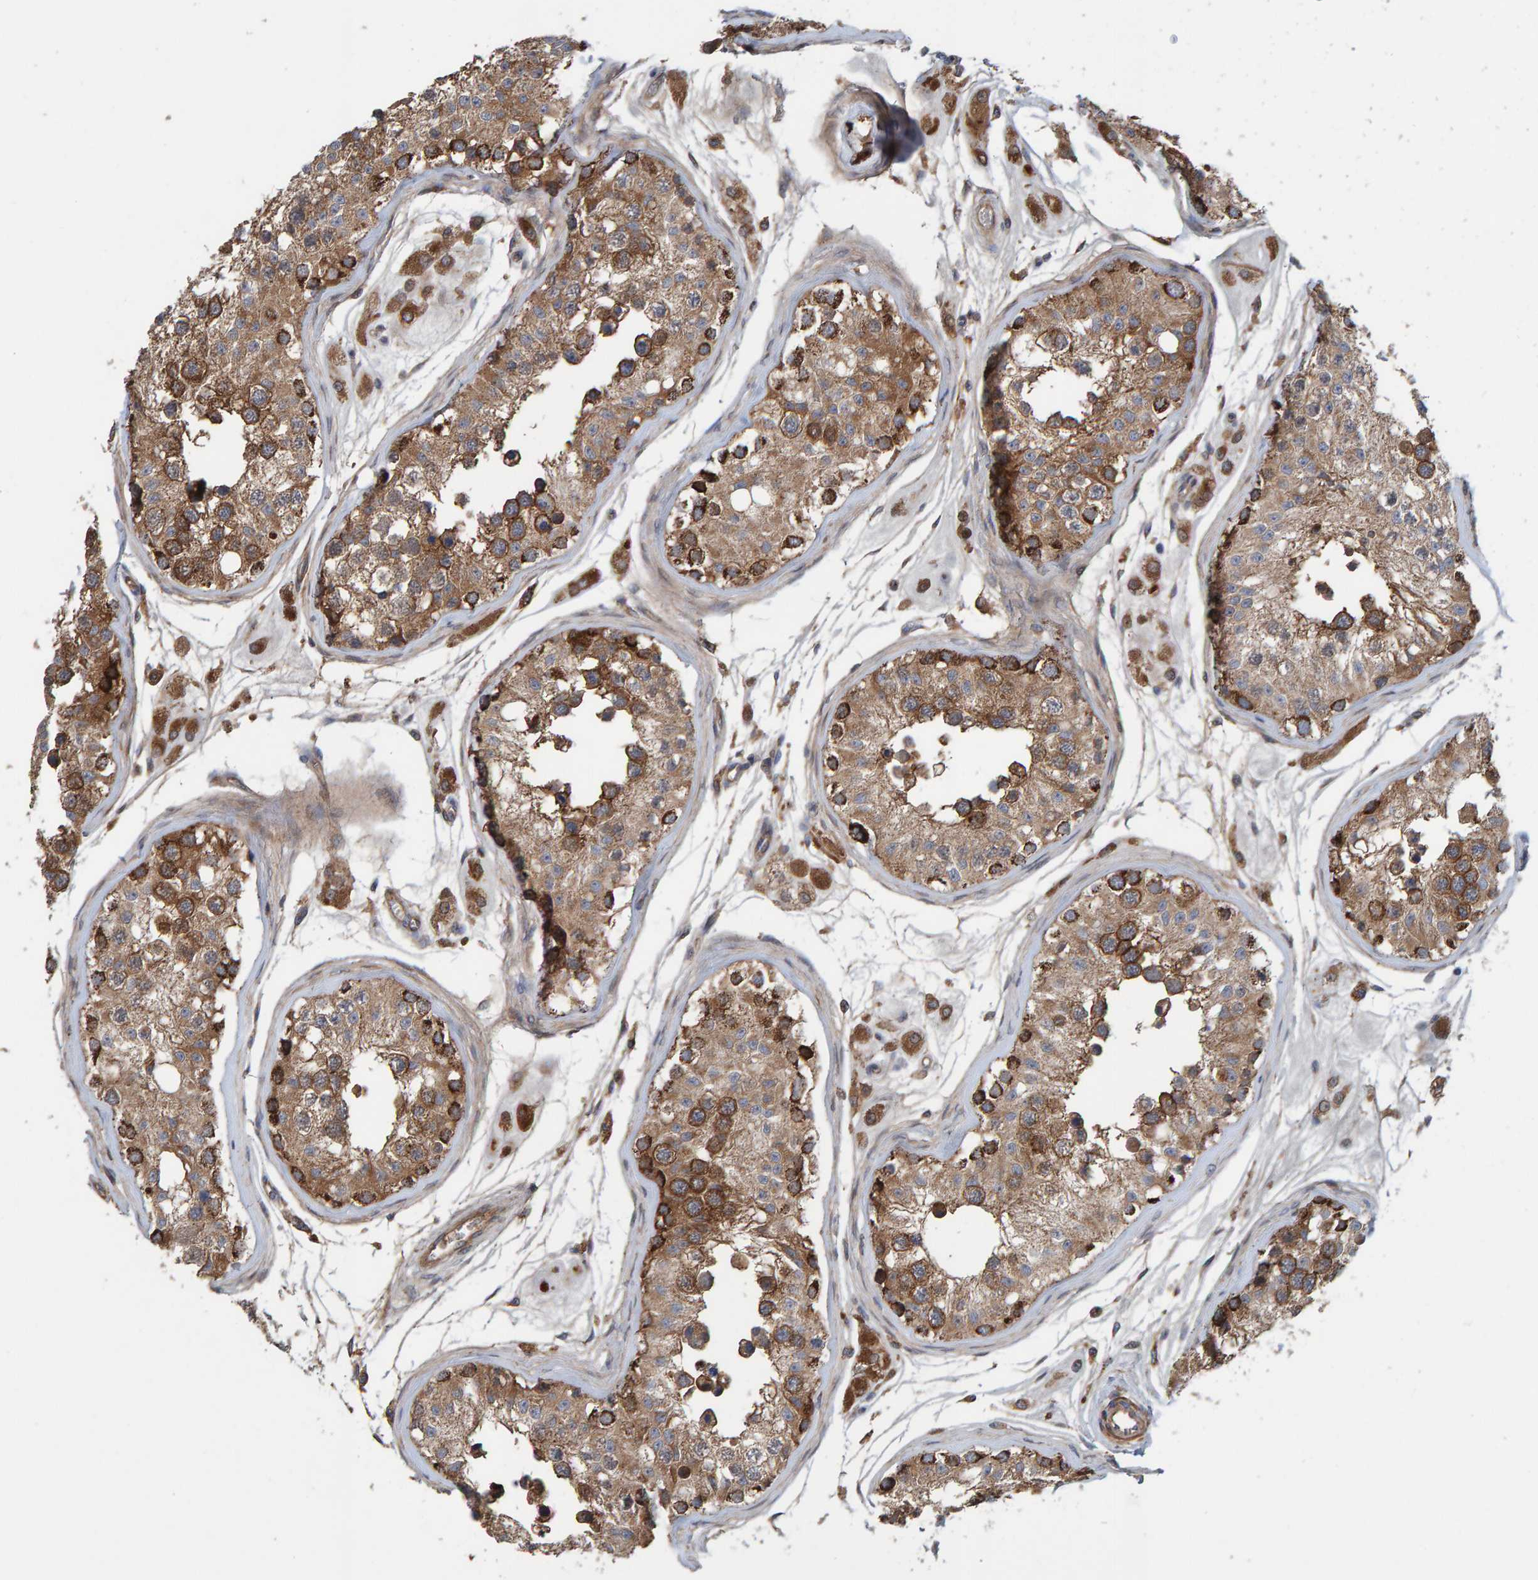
{"staining": {"intensity": "moderate", "quantity": ">75%", "location": "cytoplasmic/membranous"}, "tissue": "testis", "cell_type": "Cells in seminiferous ducts", "image_type": "normal", "snomed": [{"axis": "morphology", "description": "Normal tissue, NOS"}, {"axis": "morphology", "description": "Adenocarcinoma, metastatic, NOS"}, {"axis": "topography", "description": "Testis"}], "caption": "Testis stained with immunohistochemistry (IHC) displays moderate cytoplasmic/membranous expression in about >75% of cells in seminiferous ducts. Immunohistochemistry (ihc) stains the protein in brown and the nuclei are stained blue.", "gene": "KIAA0753", "patient": {"sex": "male", "age": 26}}